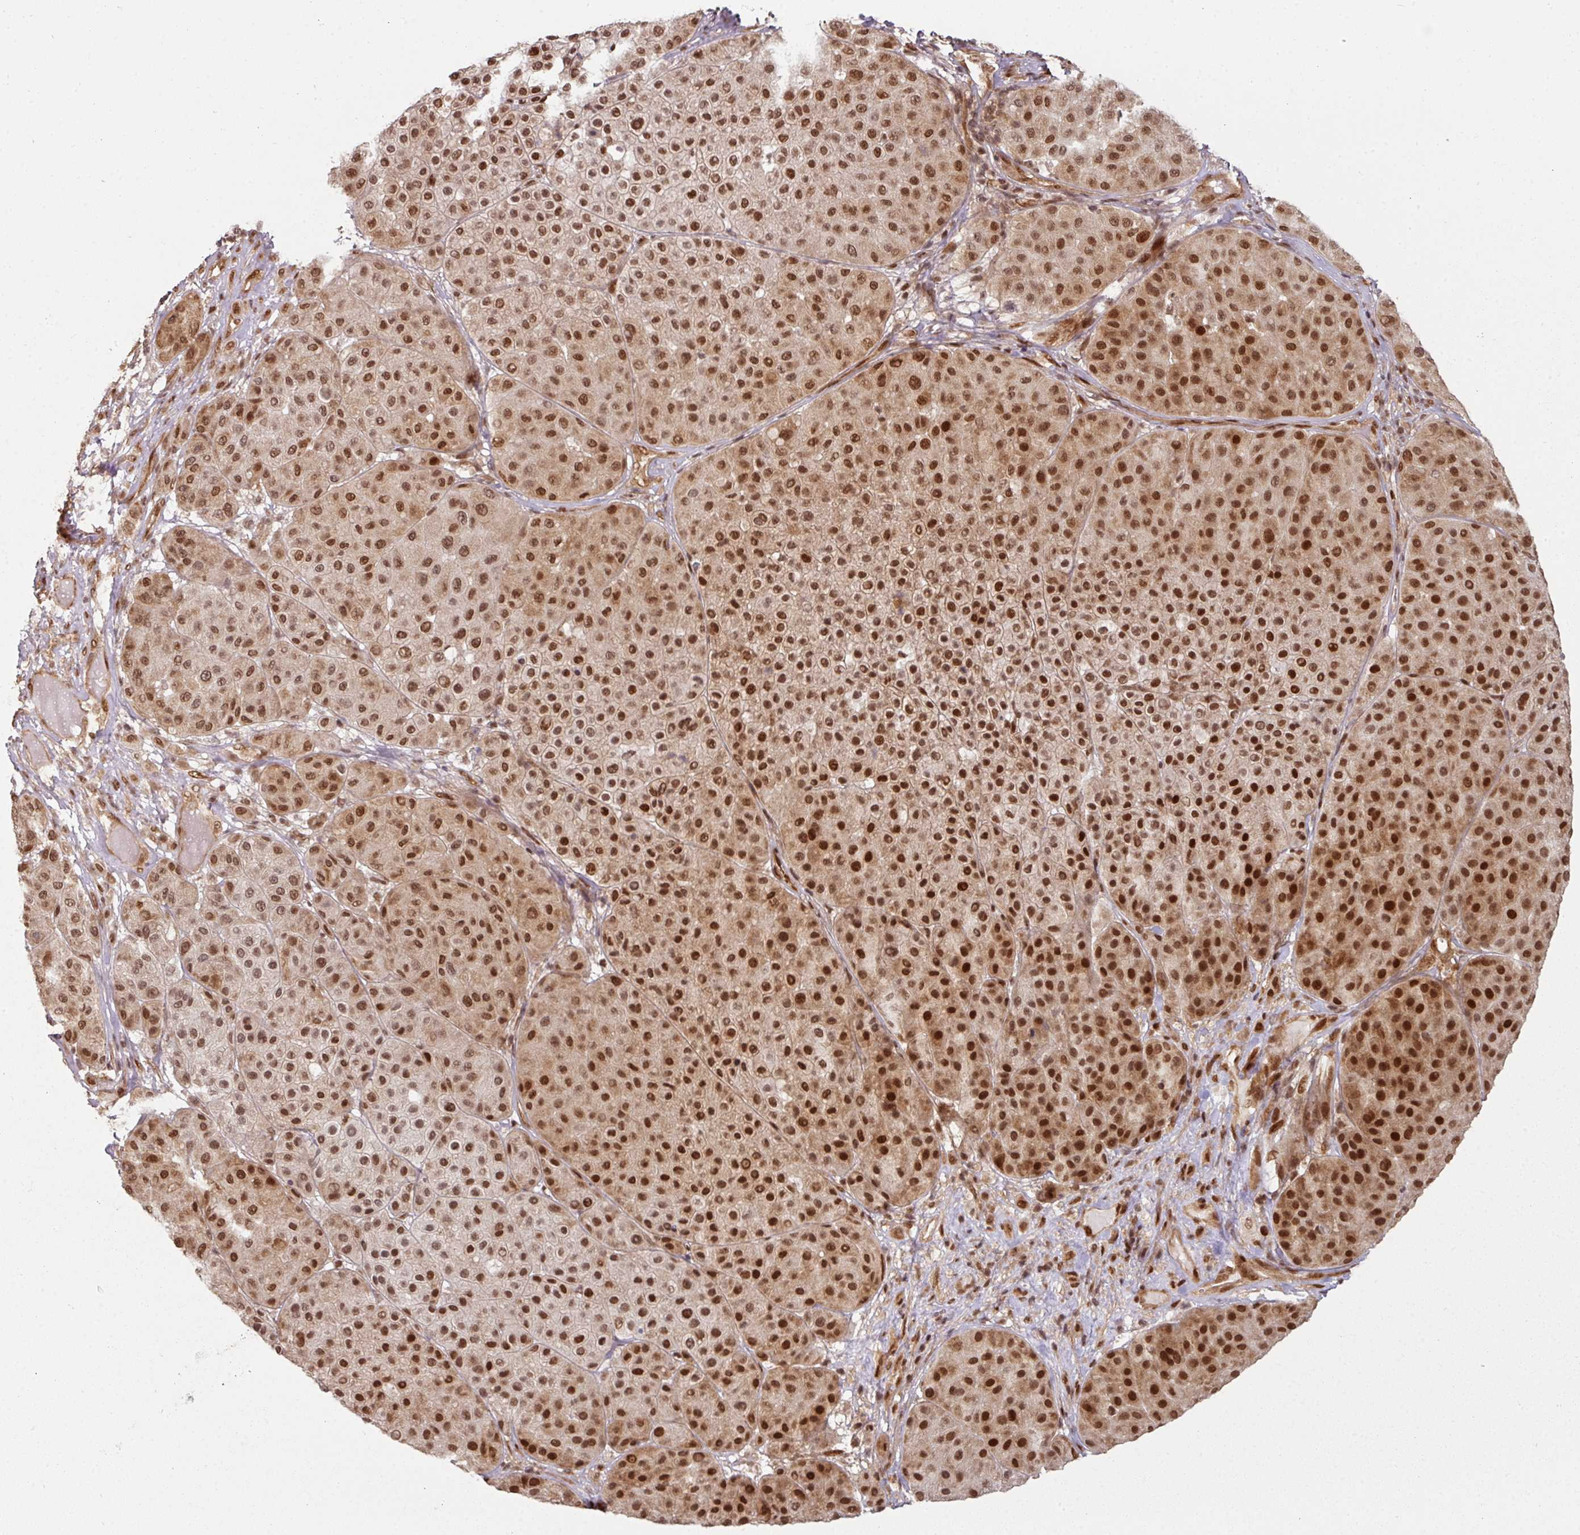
{"staining": {"intensity": "strong", "quantity": ">75%", "location": "nuclear"}, "tissue": "melanoma", "cell_type": "Tumor cells", "image_type": "cancer", "snomed": [{"axis": "morphology", "description": "Malignant melanoma, Metastatic site"}, {"axis": "topography", "description": "Smooth muscle"}], "caption": "Tumor cells demonstrate strong nuclear expression in about >75% of cells in malignant melanoma (metastatic site).", "gene": "SIK3", "patient": {"sex": "male", "age": 41}}